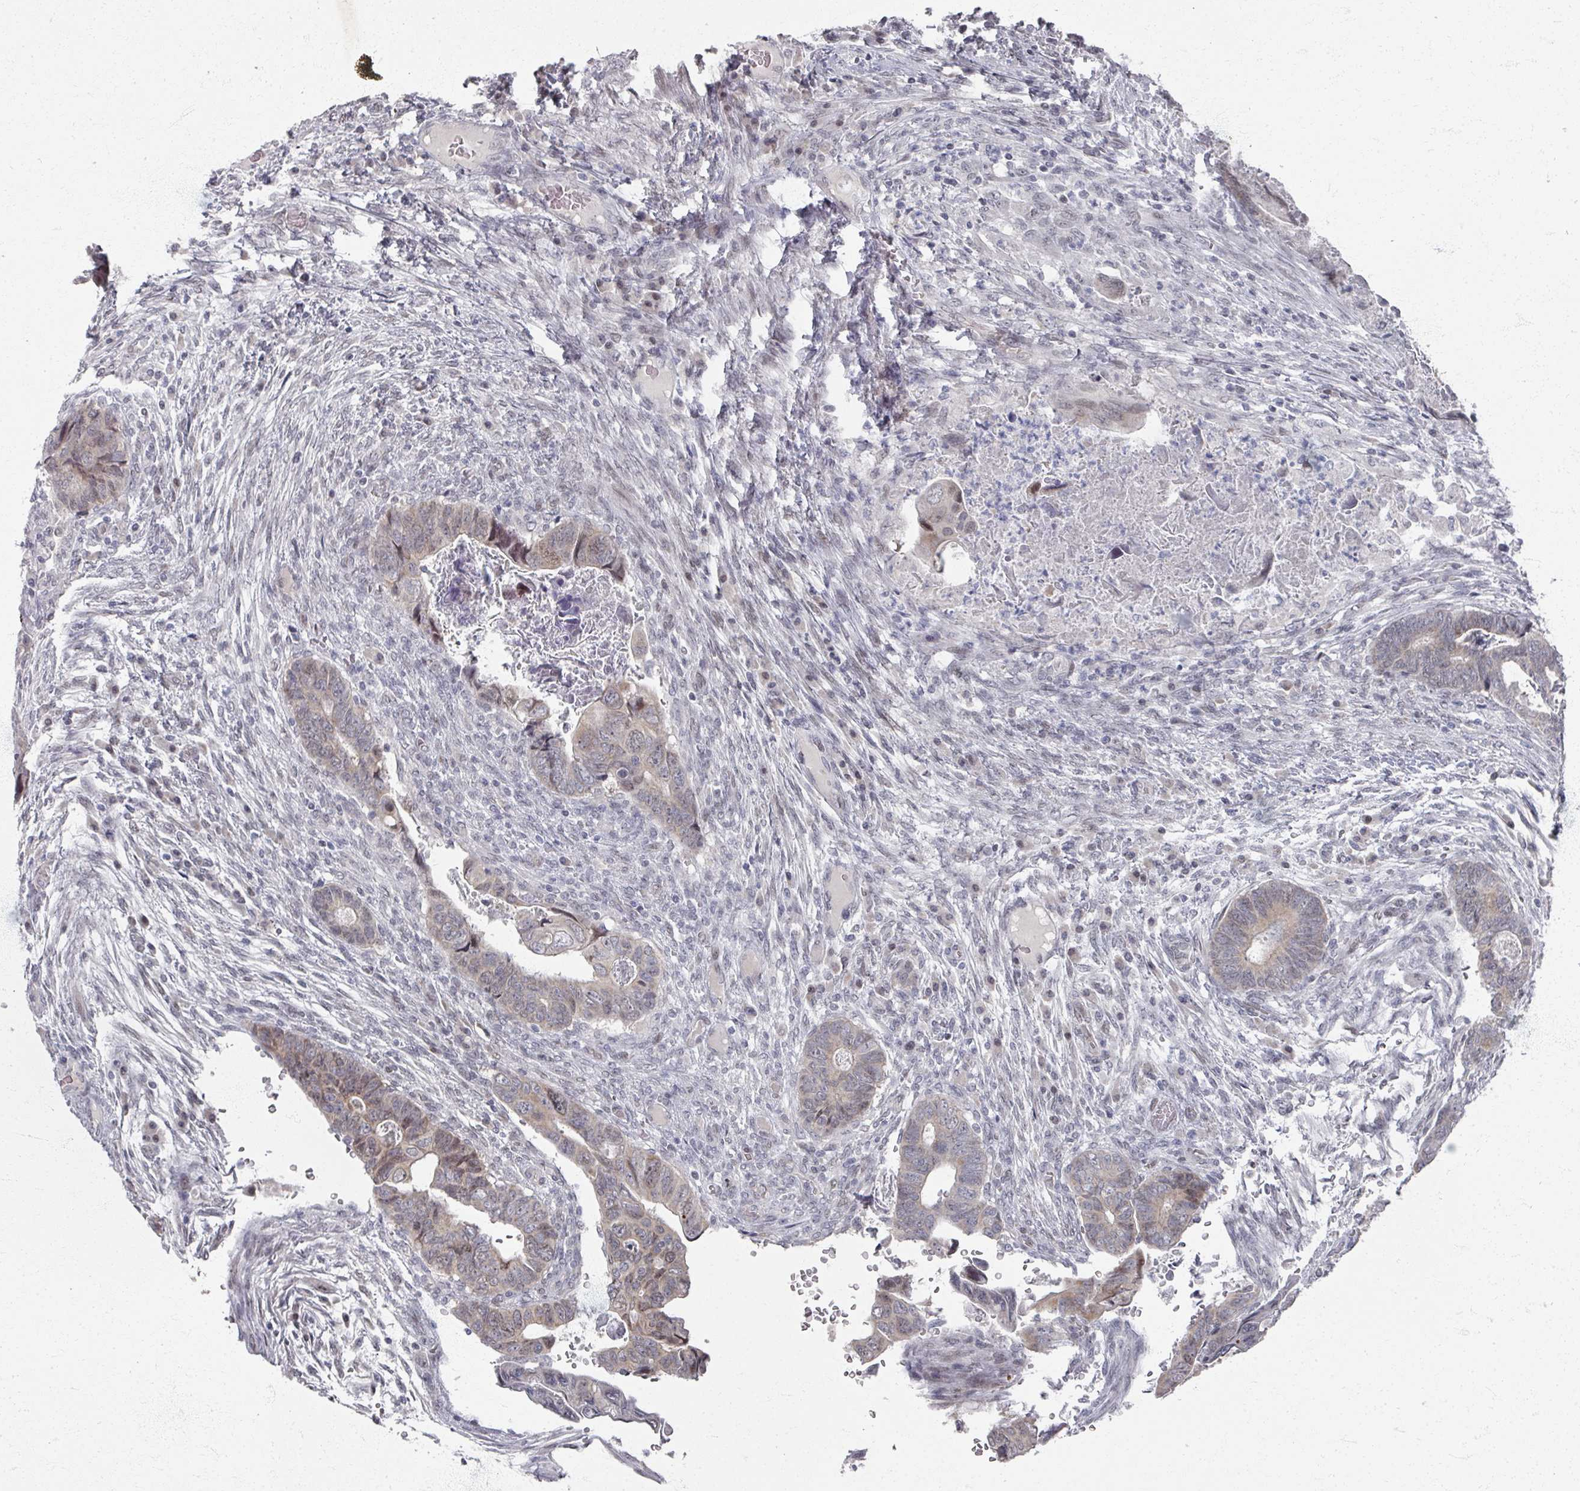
{"staining": {"intensity": "weak", "quantity": "25%-75%", "location": "nuclear"}, "tissue": "colorectal cancer", "cell_type": "Tumor cells", "image_type": "cancer", "snomed": [{"axis": "morphology", "description": "Adenocarcinoma, NOS"}, {"axis": "topography", "description": "Rectum"}], "caption": "Weak nuclear protein positivity is appreciated in about 25%-75% of tumor cells in colorectal cancer (adenocarcinoma). (IHC, brightfield microscopy, high magnification).", "gene": "PSKH1", "patient": {"sex": "female", "age": 78}}